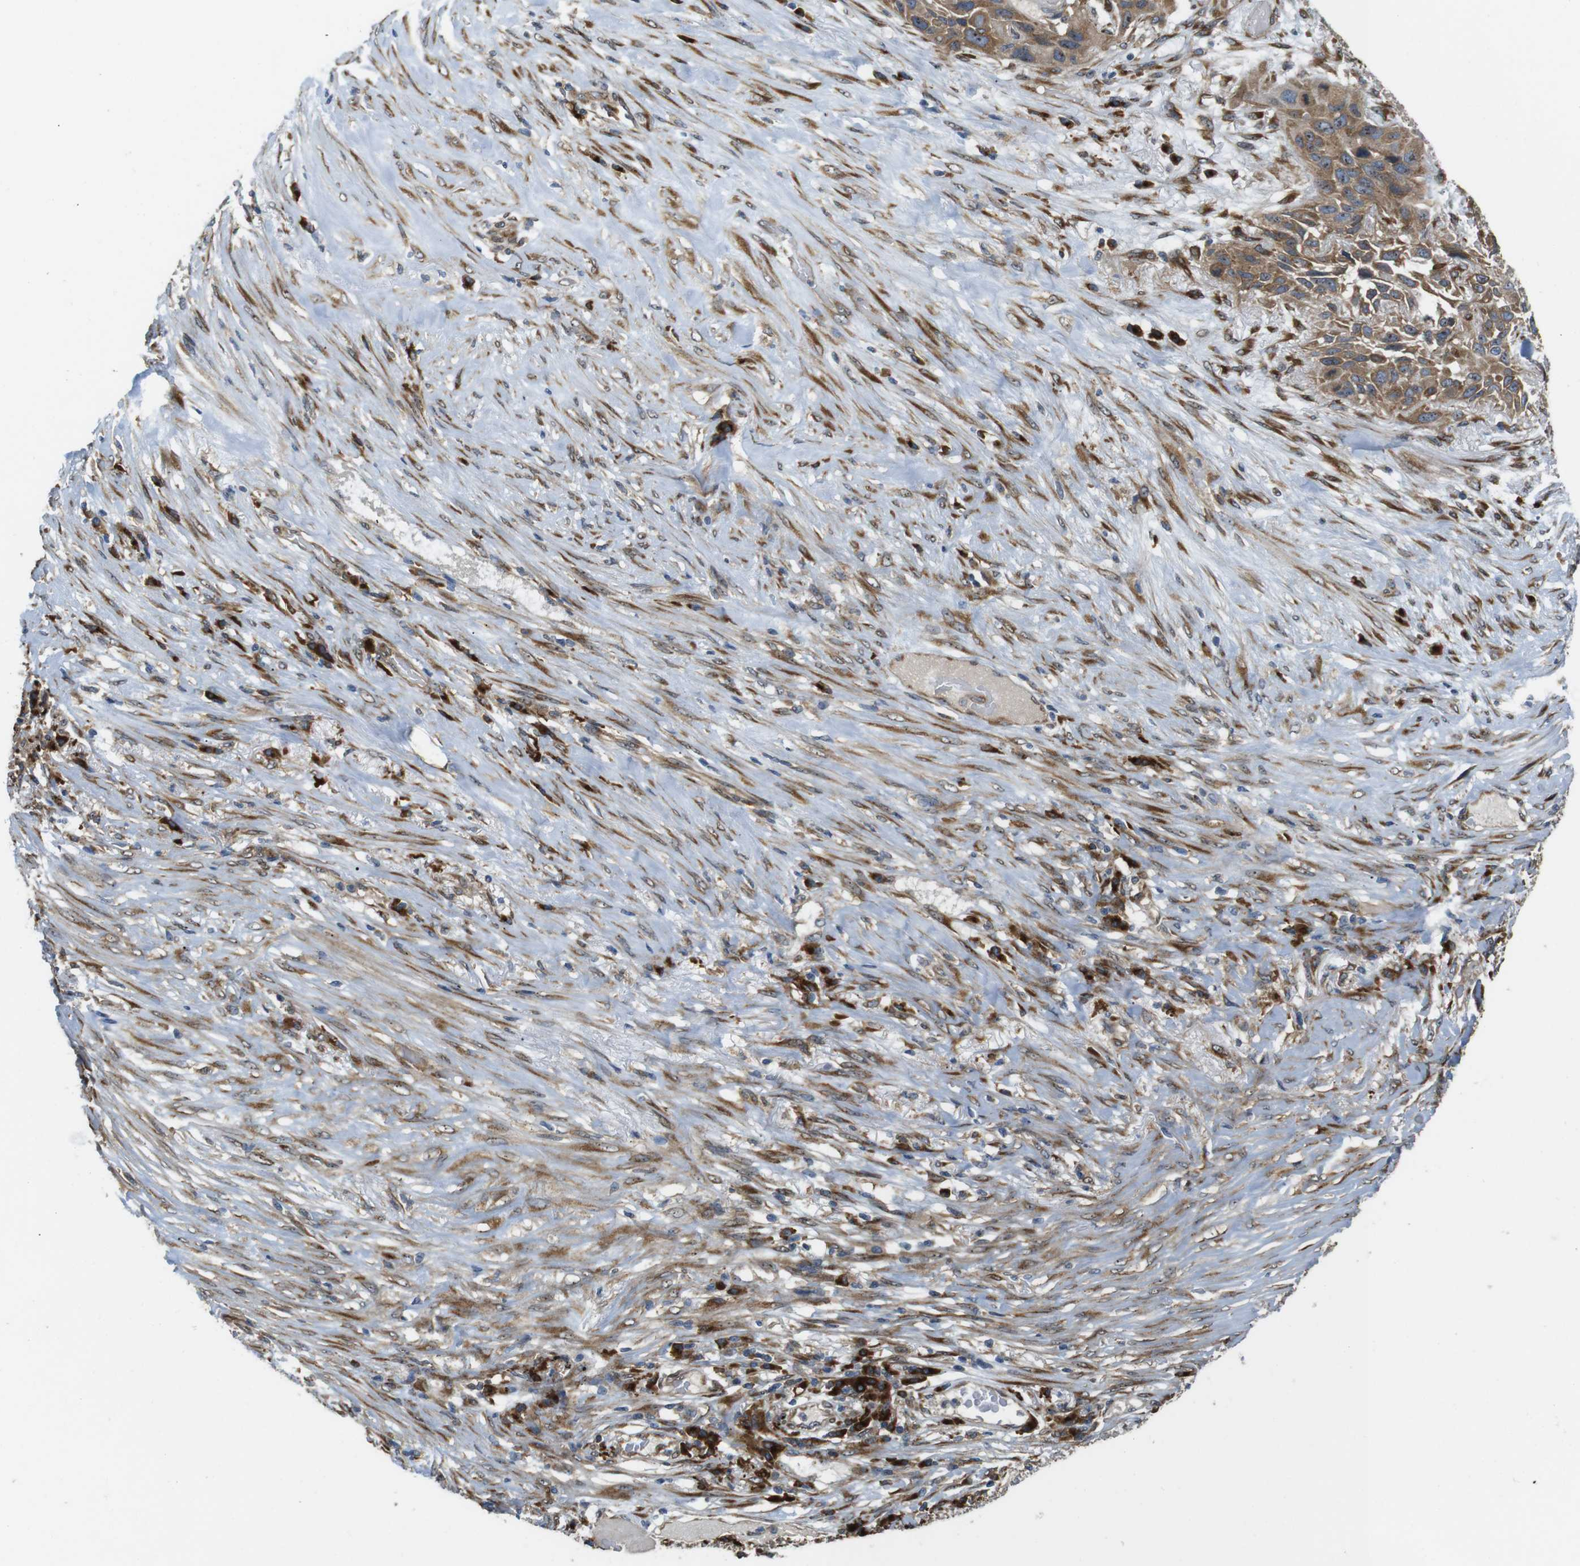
{"staining": {"intensity": "moderate", "quantity": ">75%", "location": "cytoplasmic/membranous"}, "tissue": "lung cancer", "cell_type": "Tumor cells", "image_type": "cancer", "snomed": [{"axis": "morphology", "description": "Squamous cell carcinoma, NOS"}, {"axis": "topography", "description": "Lung"}], "caption": "Squamous cell carcinoma (lung) was stained to show a protein in brown. There is medium levels of moderate cytoplasmic/membranous positivity in approximately >75% of tumor cells. The staining was performed using DAB (3,3'-diaminobenzidine), with brown indicating positive protein expression. Nuclei are stained blue with hematoxylin.", "gene": "TMEM143", "patient": {"sex": "male", "age": 57}}